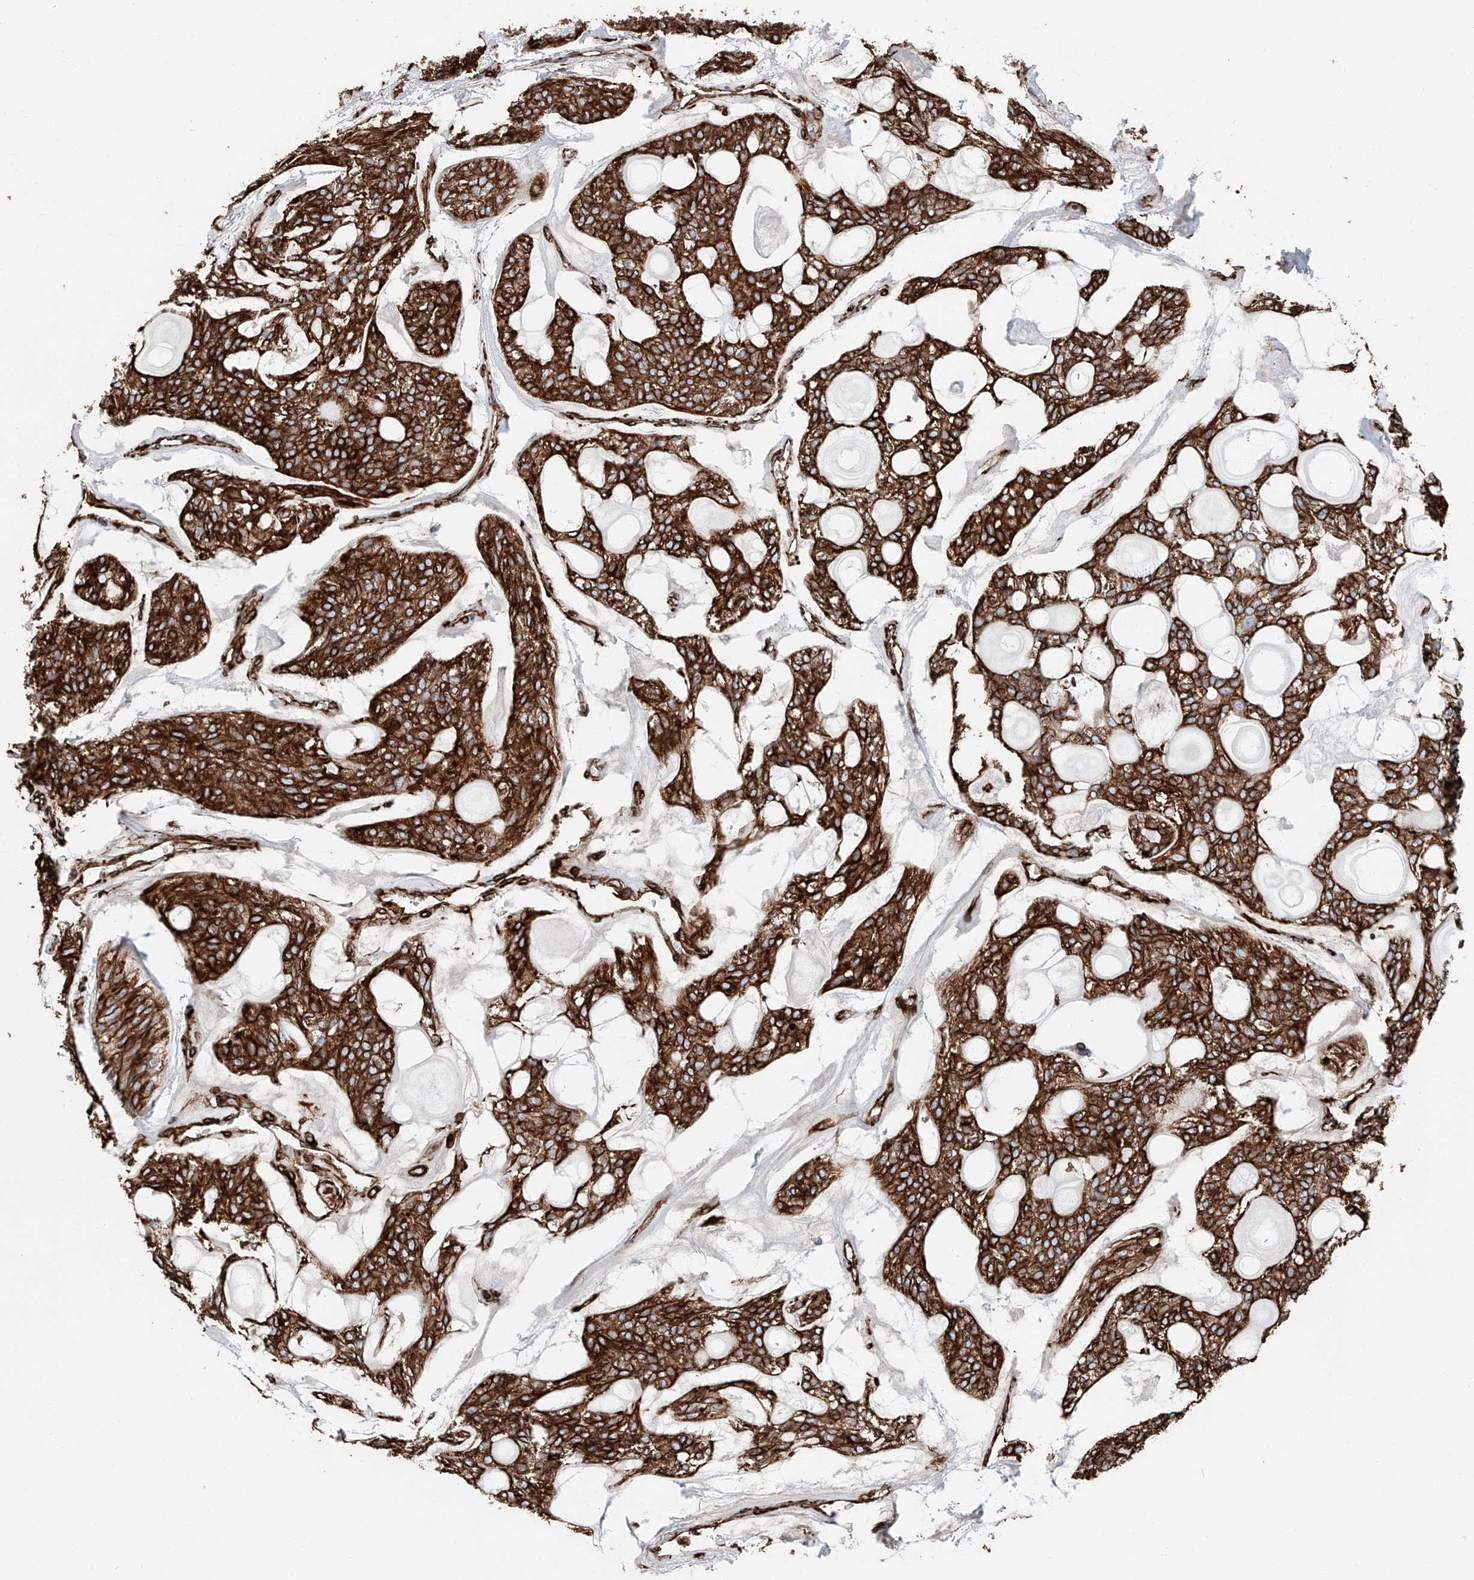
{"staining": {"intensity": "strong", "quantity": ">75%", "location": "cytoplasmic/membranous"}, "tissue": "head and neck cancer", "cell_type": "Tumor cells", "image_type": "cancer", "snomed": [{"axis": "morphology", "description": "Adenocarcinoma, NOS"}, {"axis": "topography", "description": "Head-Neck"}], "caption": "Immunohistochemical staining of human head and neck adenocarcinoma reveals high levels of strong cytoplasmic/membranous protein staining in about >75% of tumor cells.", "gene": "ZNF804A", "patient": {"sex": "male", "age": 66}}